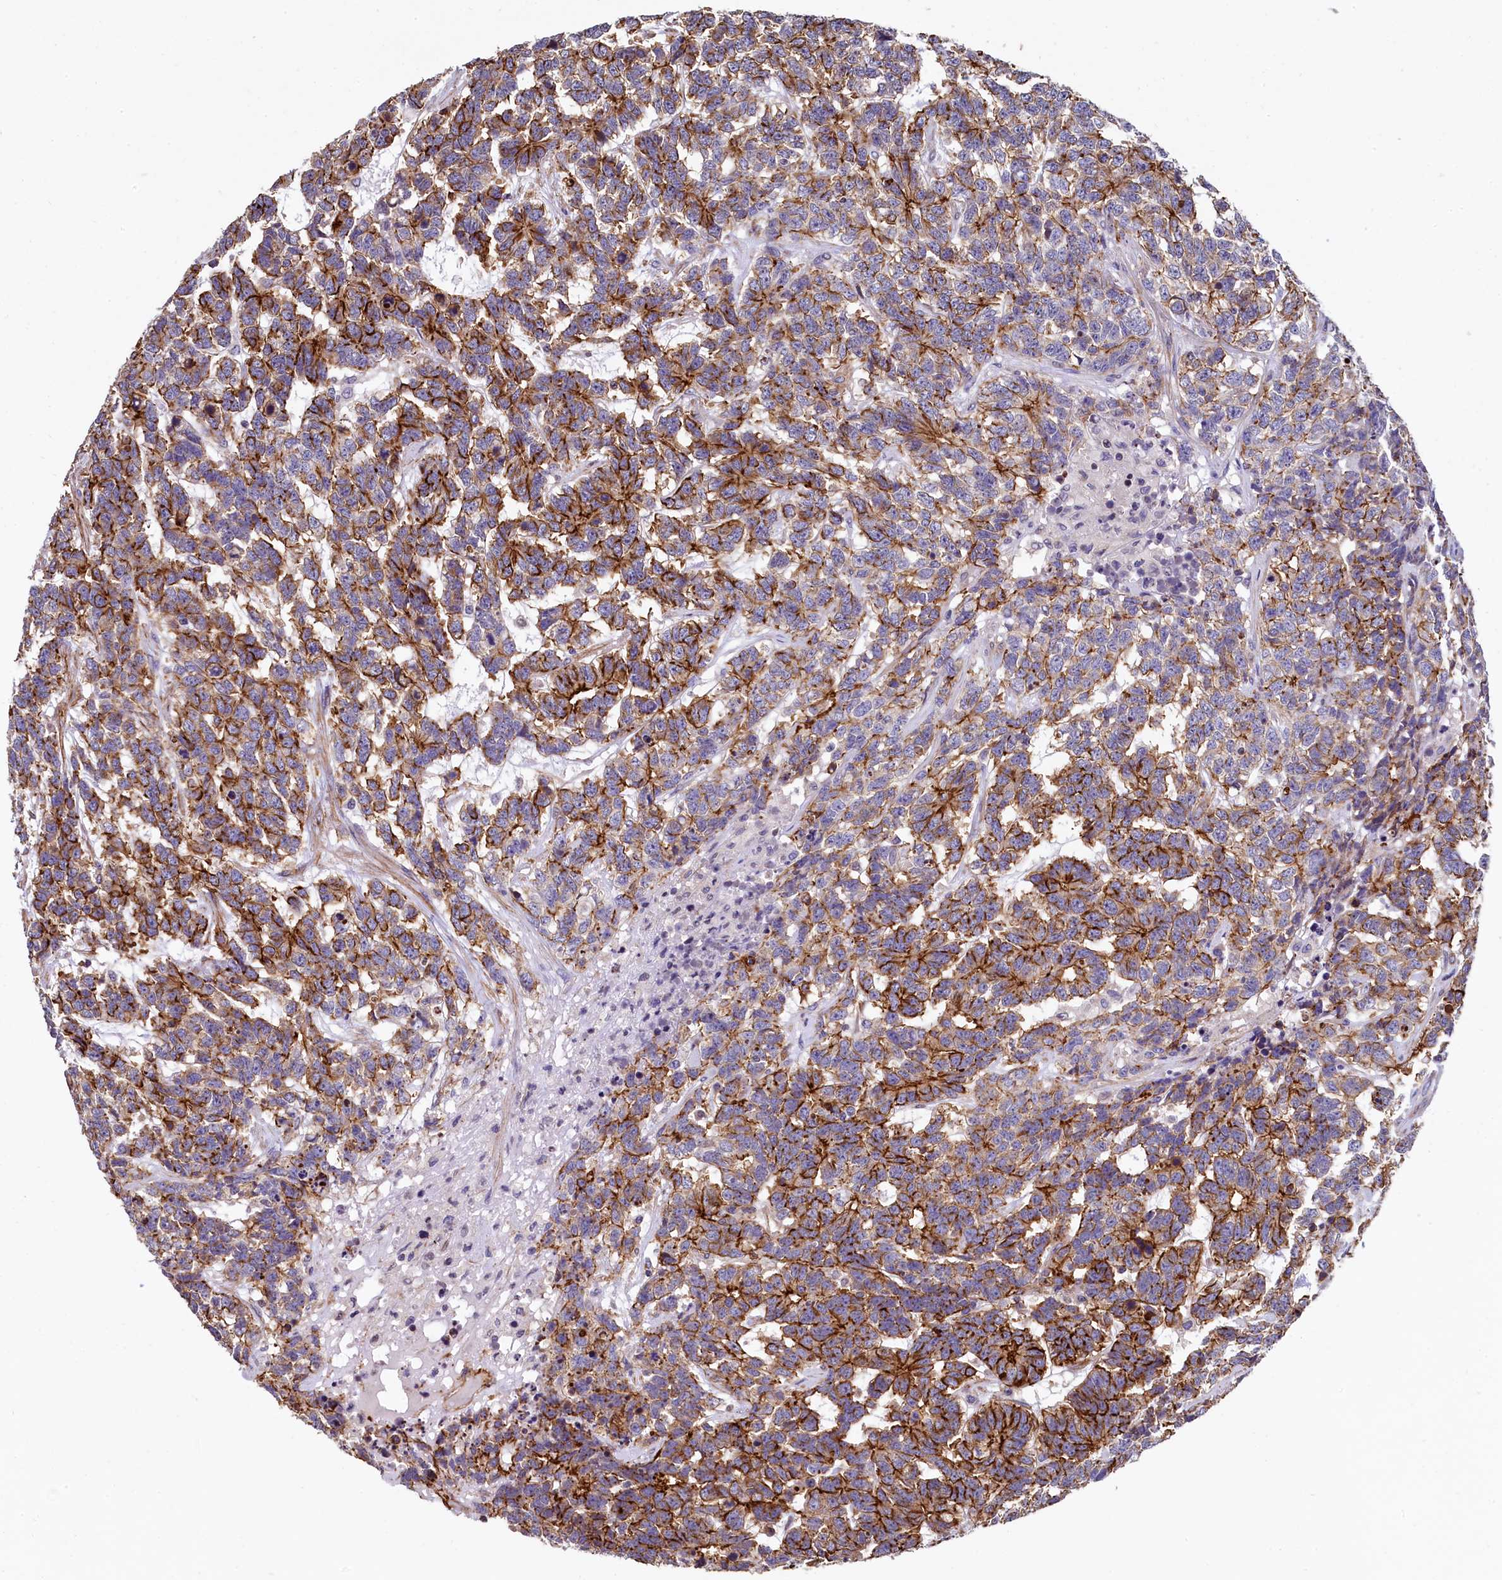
{"staining": {"intensity": "strong", "quantity": ">75%", "location": "cytoplasmic/membranous"}, "tissue": "testis cancer", "cell_type": "Tumor cells", "image_type": "cancer", "snomed": [{"axis": "morphology", "description": "Carcinoma, Embryonal, NOS"}, {"axis": "topography", "description": "Testis"}], "caption": "Immunohistochemical staining of human testis cancer (embryonal carcinoma) exhibits strong cytoplasmic/membranous protein staining in approximately >75% of tumor cells. The staining was performed using DAB to visualize the protein expression in brown, while the nuclei were stained in blue with hematoxylin (Magnification: 20x).", "gene": "ZNF2", "patient": {"sex": "male", "age": 26}}